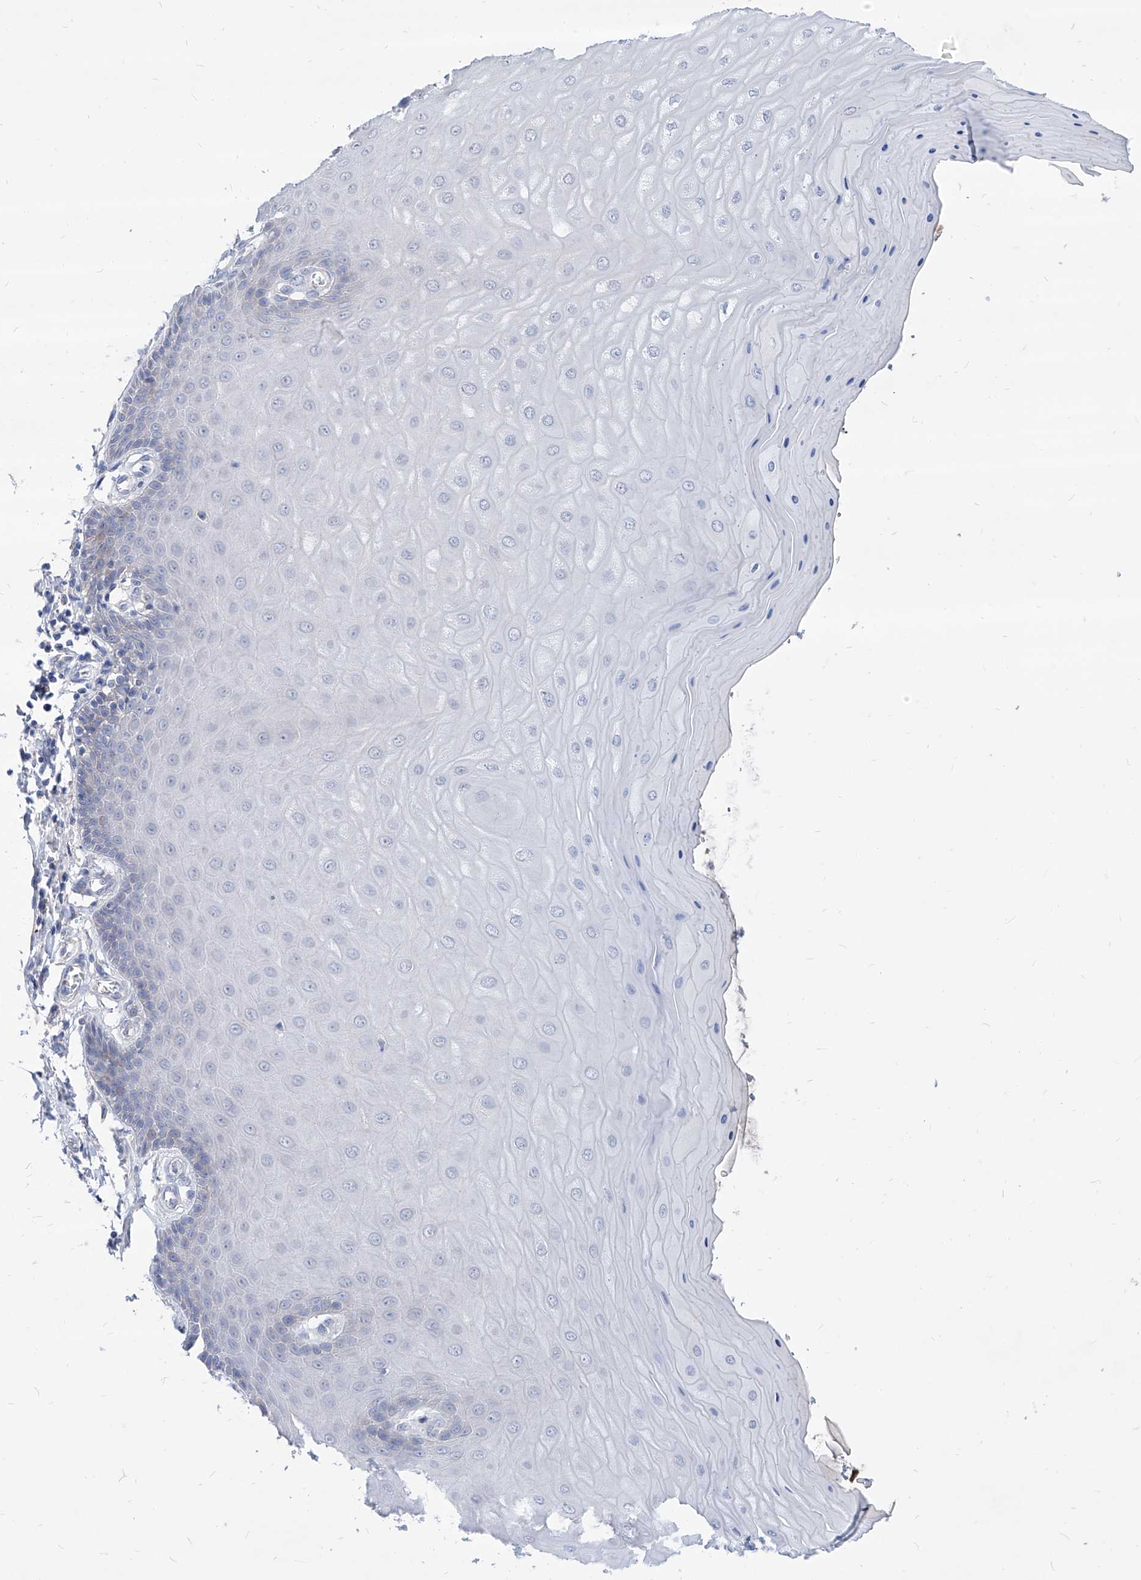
{"staining": {"intensity": "negative", "quantity": "none", "location": "none"}, "tissue": "cervix", "cell_type": "Glandular cells", "image_type": "normal", "snomed": [{"axis": "morphology", "description": "Normal tissue, NOS"}, {"axis": "topography", "description": "Cervix"}], "caption": "Protein analysis of unremarkable cervix reveals no significant expression in glandular cells.", "gene": "AKAP10", "patient": {"sex": "female", "age": 55}}